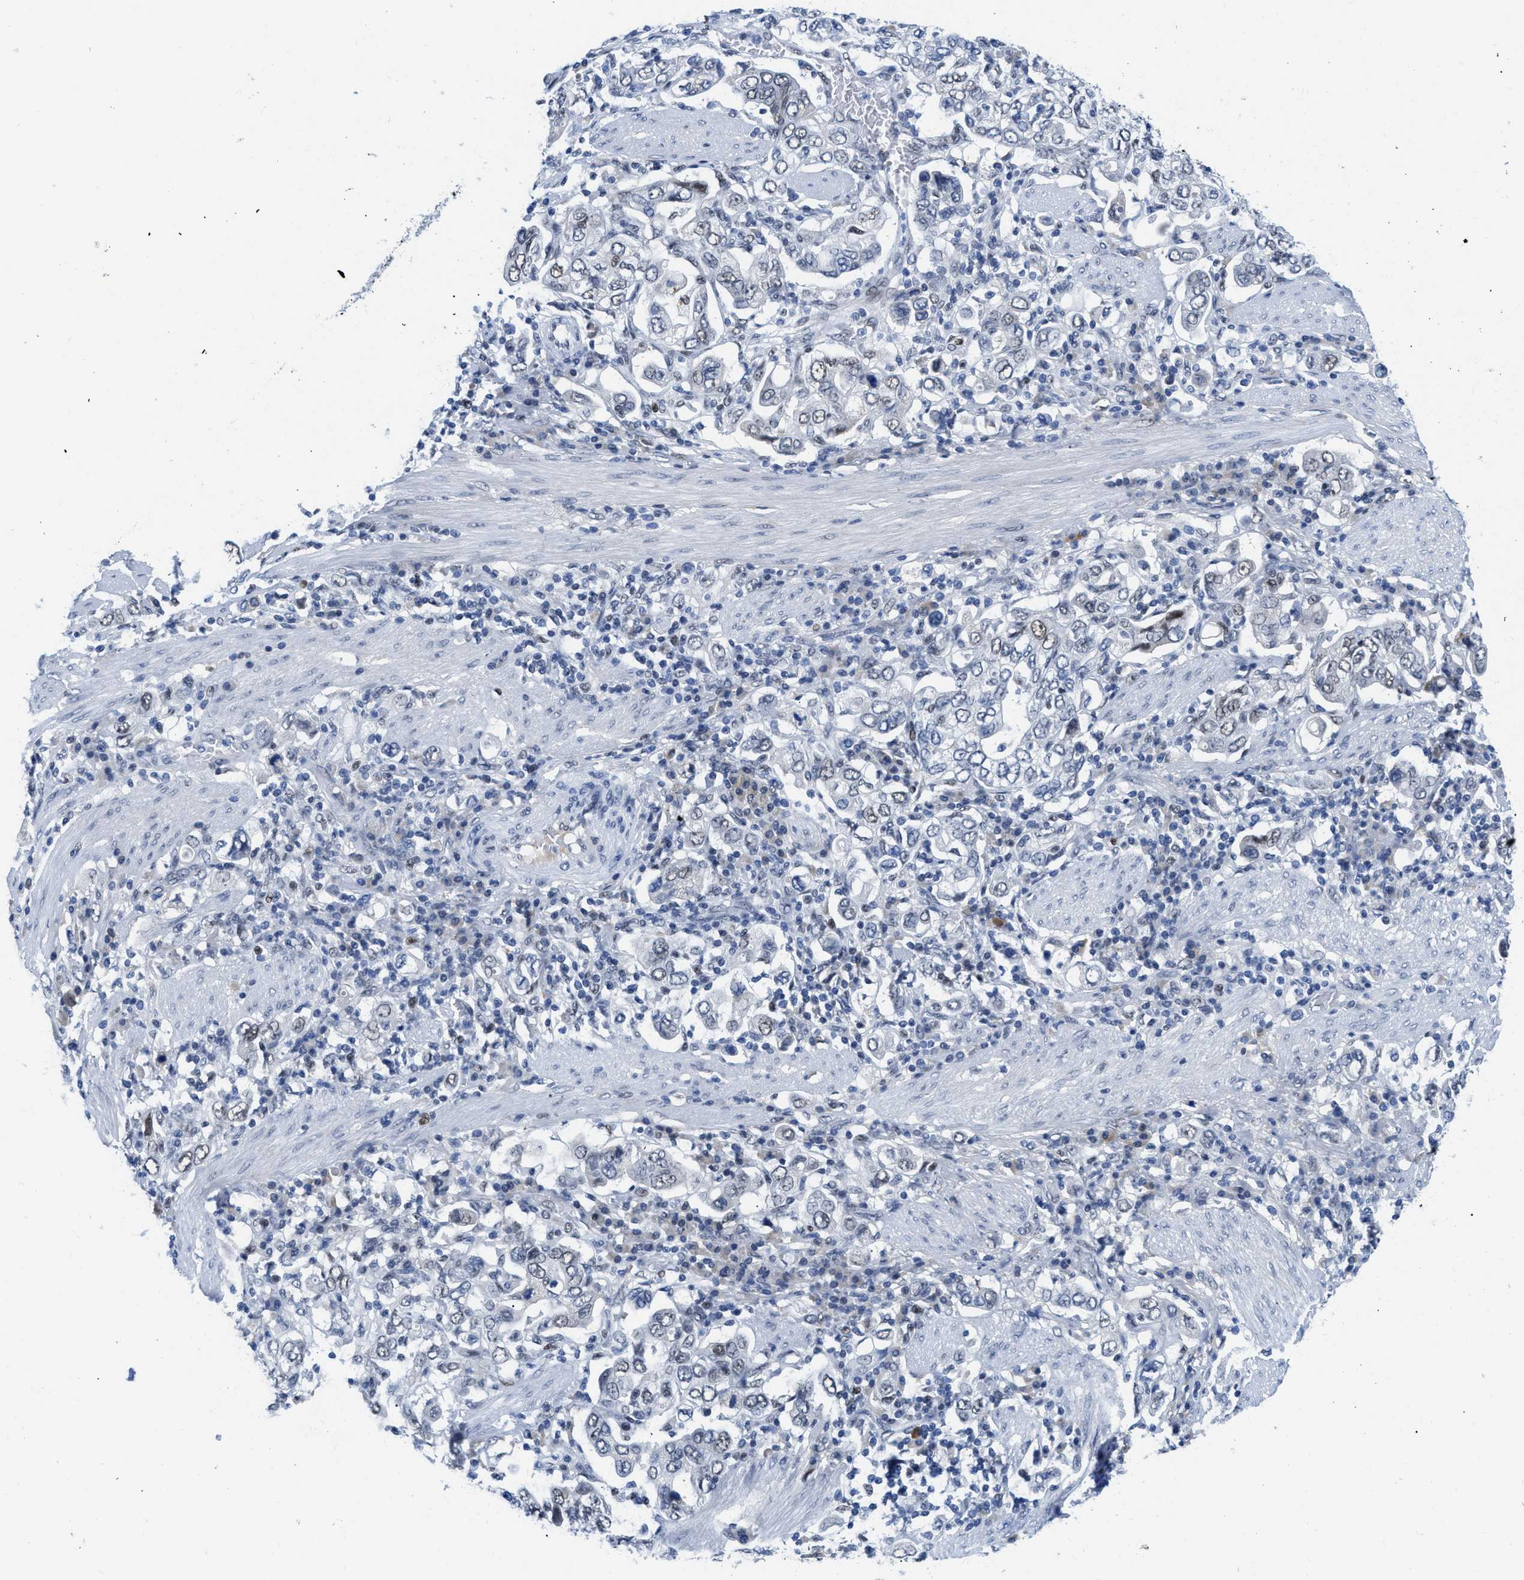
{"staining": {"intensity": "negative", "quantity": "none", "location": "none"}, "tissue": "stomach cancer", "cell_type": "Tumor cells", "image_type": "cancer", "snomed": [{"axis": "morphology", "description": "Adenocarcinoma, NOS"}, {"axis": "topography", "description": "Stomach, upper"}], "caption": "DAB immunohistochemical staining of stomach cancer (adenocarcinoma) exhibits no significant staining in tumor cells.", "gene": "SMARCAD1", "patient": {"sex": "male", "age": 62}}